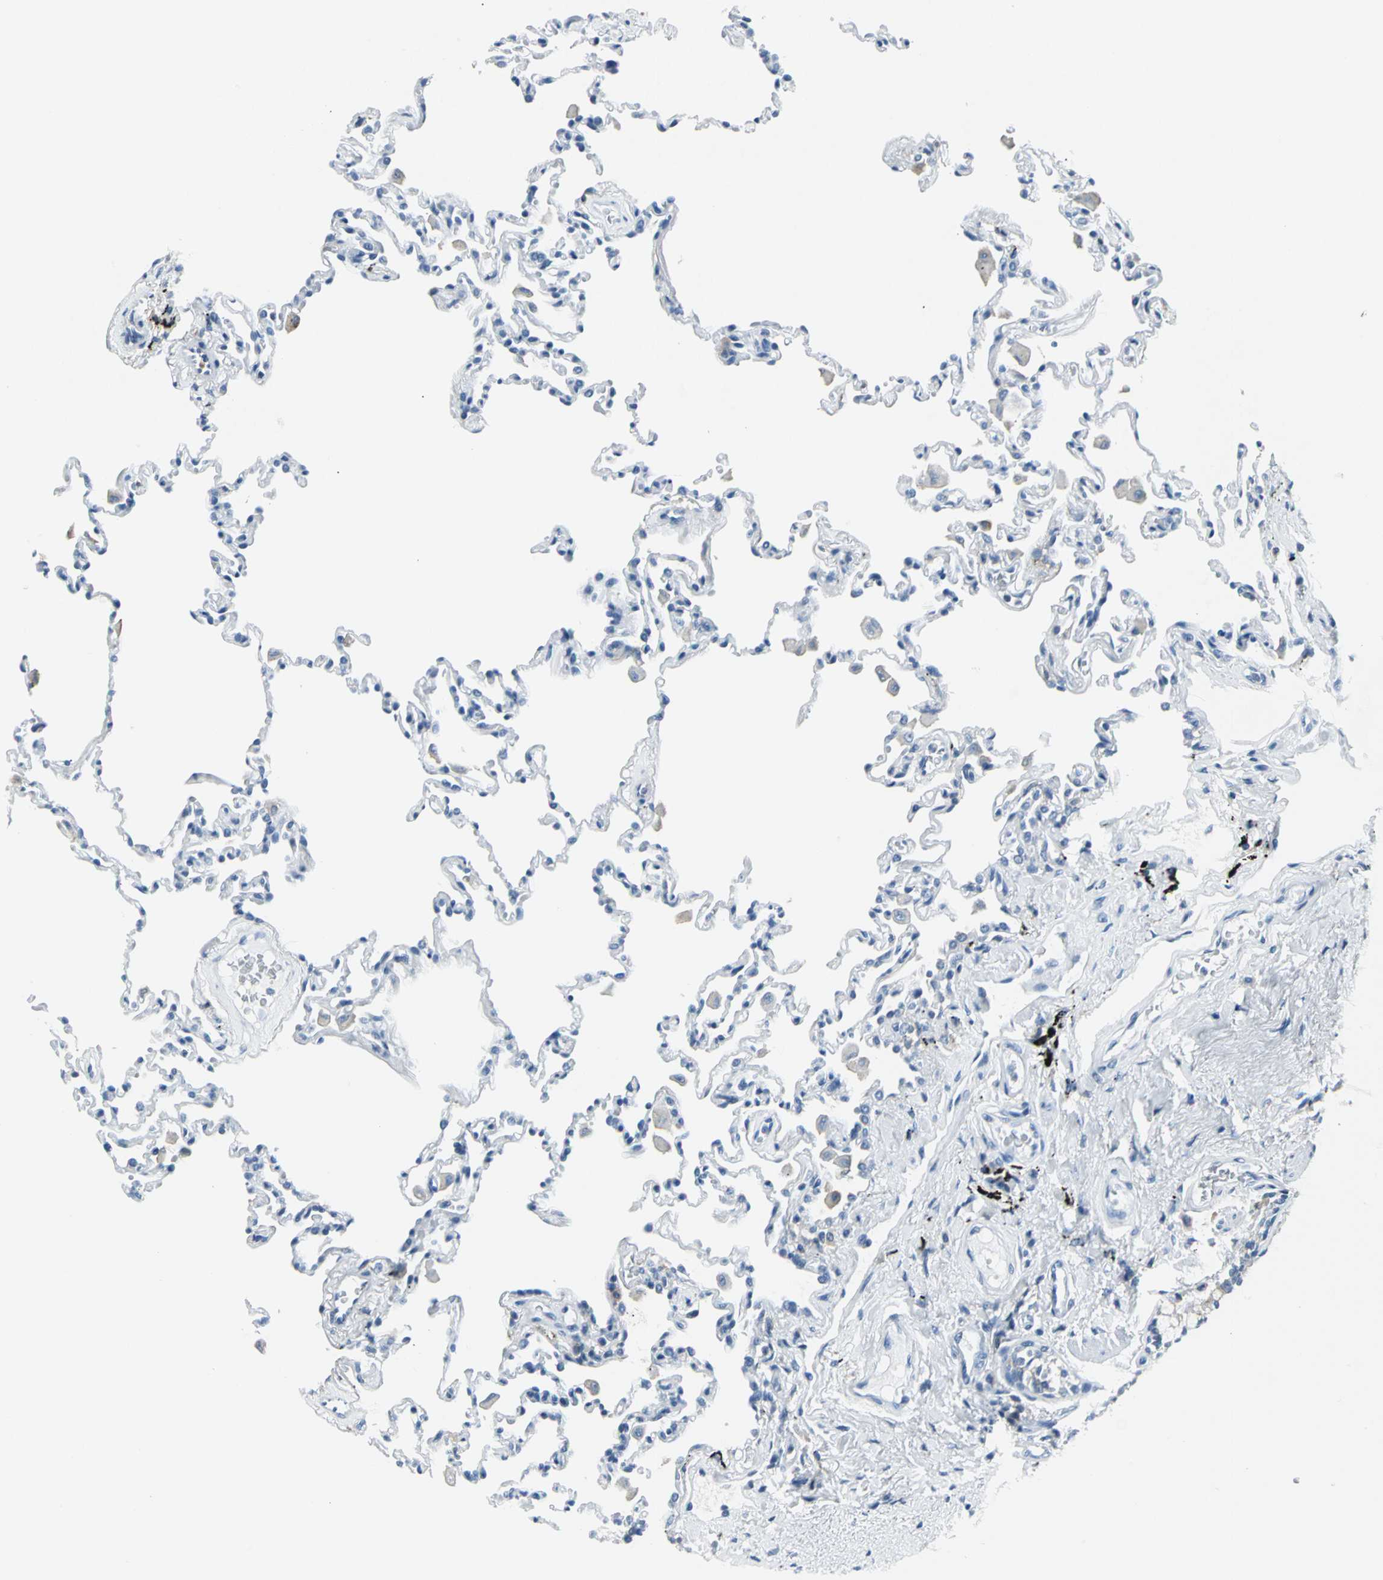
{"staining": {"intensity": "negative", "quantity": "none", "location": "none"}, "tissue": "lung", "cell_type": "Alveolar cells", "image_type": "normal", "snomed": [{"axis": "morphology", "description": "Normal tissue, NOS"}, {"axis": "topography", "description": "Lung"}], "caption": "The histopathology image shows no significant positivity in alveolar cells of lung.", "gene": "IQGAP2", "patient": {"sex": "male", "age": 59}}